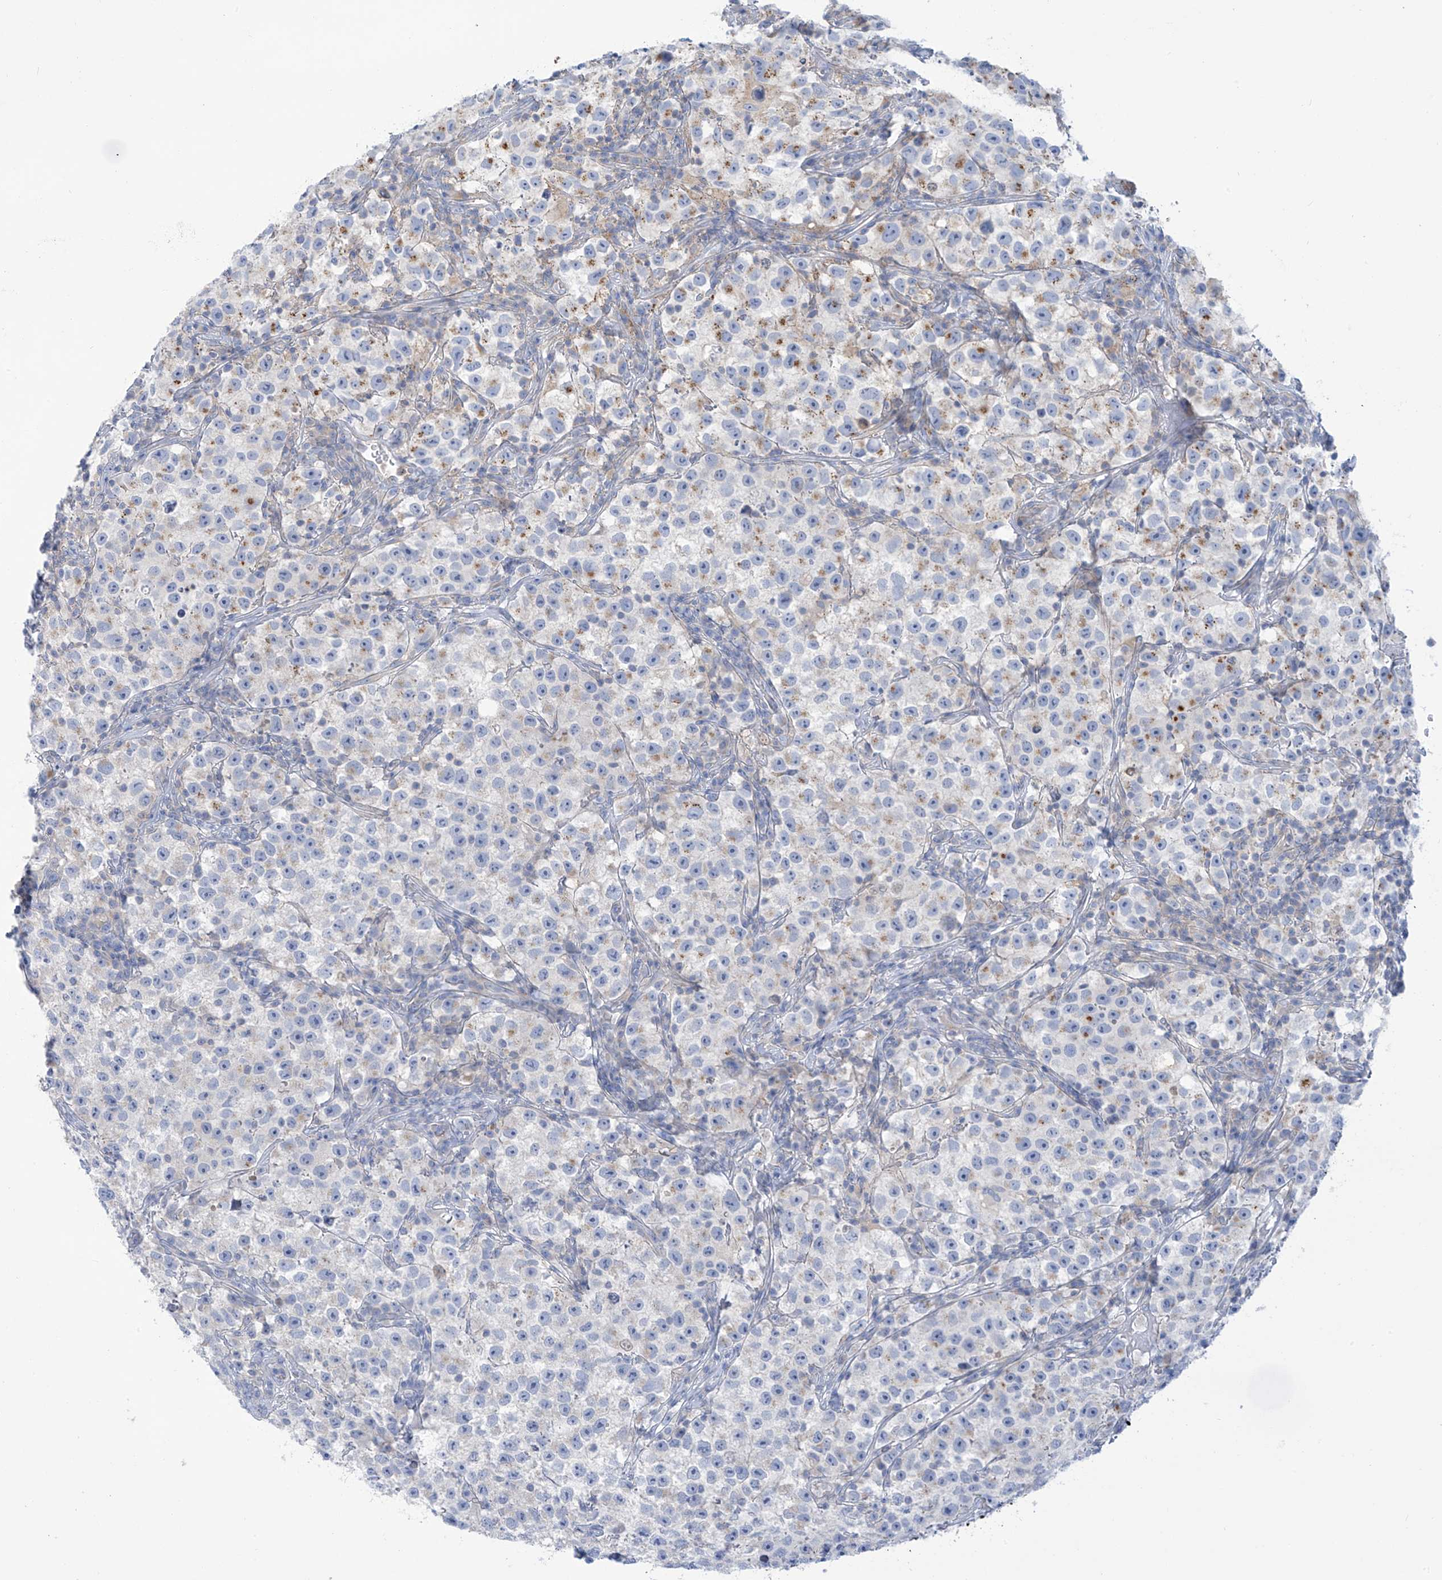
{"staining": {"intensity": "negative", "quantity": "none", "location": "none"}, "tissue": "testis cancer", "cell_type": "Tumor cells", "image_type": "cancer", "snomed": [{"axis": "morphology", "description": "Seminoma, NOS"}, {"axis": "topography", "description": "Testis"}], "caption": "Seminoma (testis) was stained to show a protein in brown. There is no significant positivity in tumor cells.", "gene": "FABP2", "patient": {"sex": "male", "age": 22}}